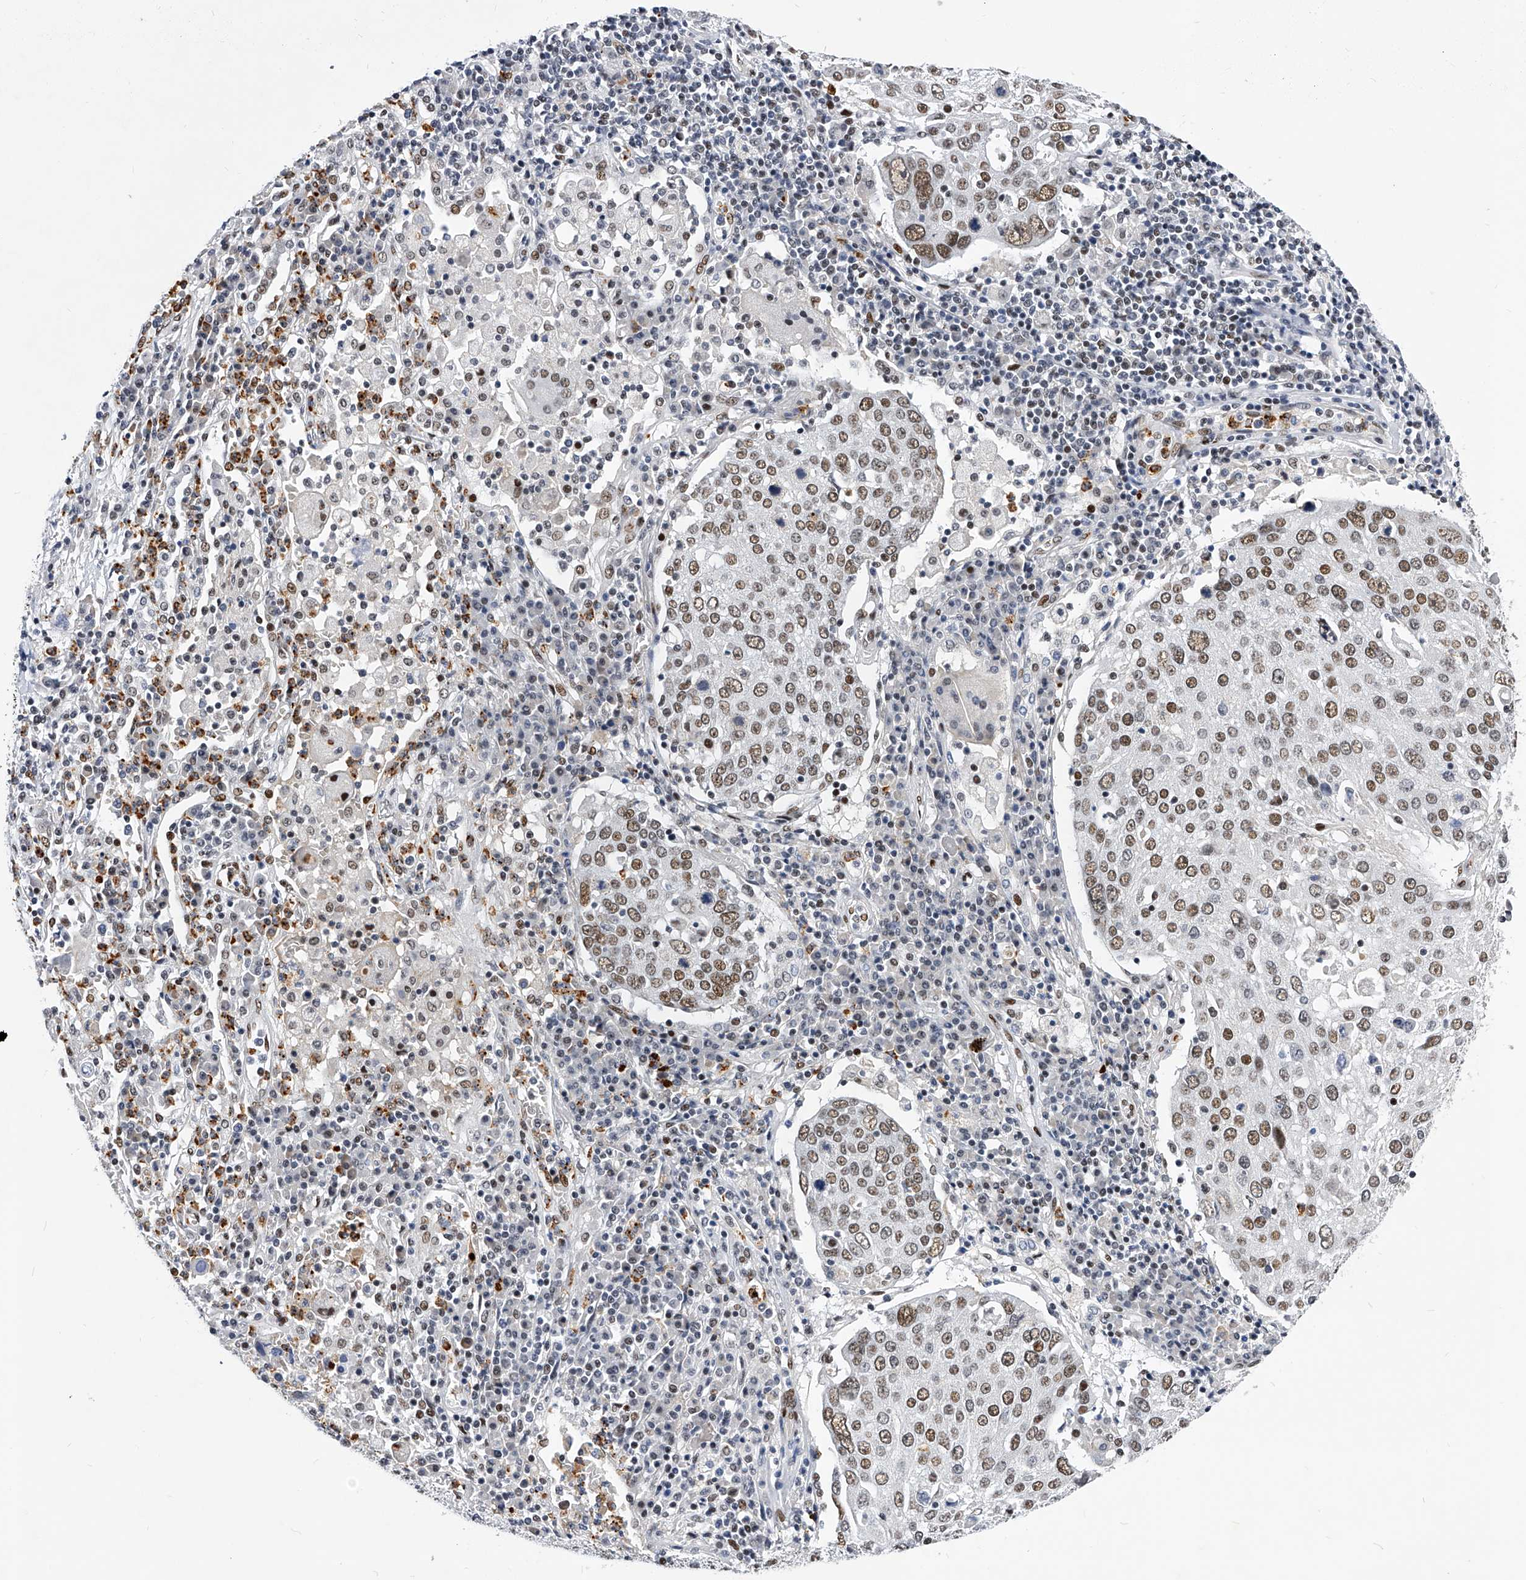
{"staining": {"intensity": "moderate", "quantity": ">75%", "location": "nuclear"}, "tissue": "lung cancer", "cell_type": "Tumor cells", "image_type": "cancer", "snomed": [{"axis": "morphology", "description": "Squamous cell carcinoma, NOS"}, {"axis": "topography", "description": "Lung"}], "caption": "Immunohistochemistry micrograph of lung cancer (squamous cell carcinoma) stained for a protein (brown), which exhibits medium levels of moderate nuclear staining in approximately >75% of tumor cells.", "gene": "TESK2", "patient": {"sex": "male", "age": 65}}